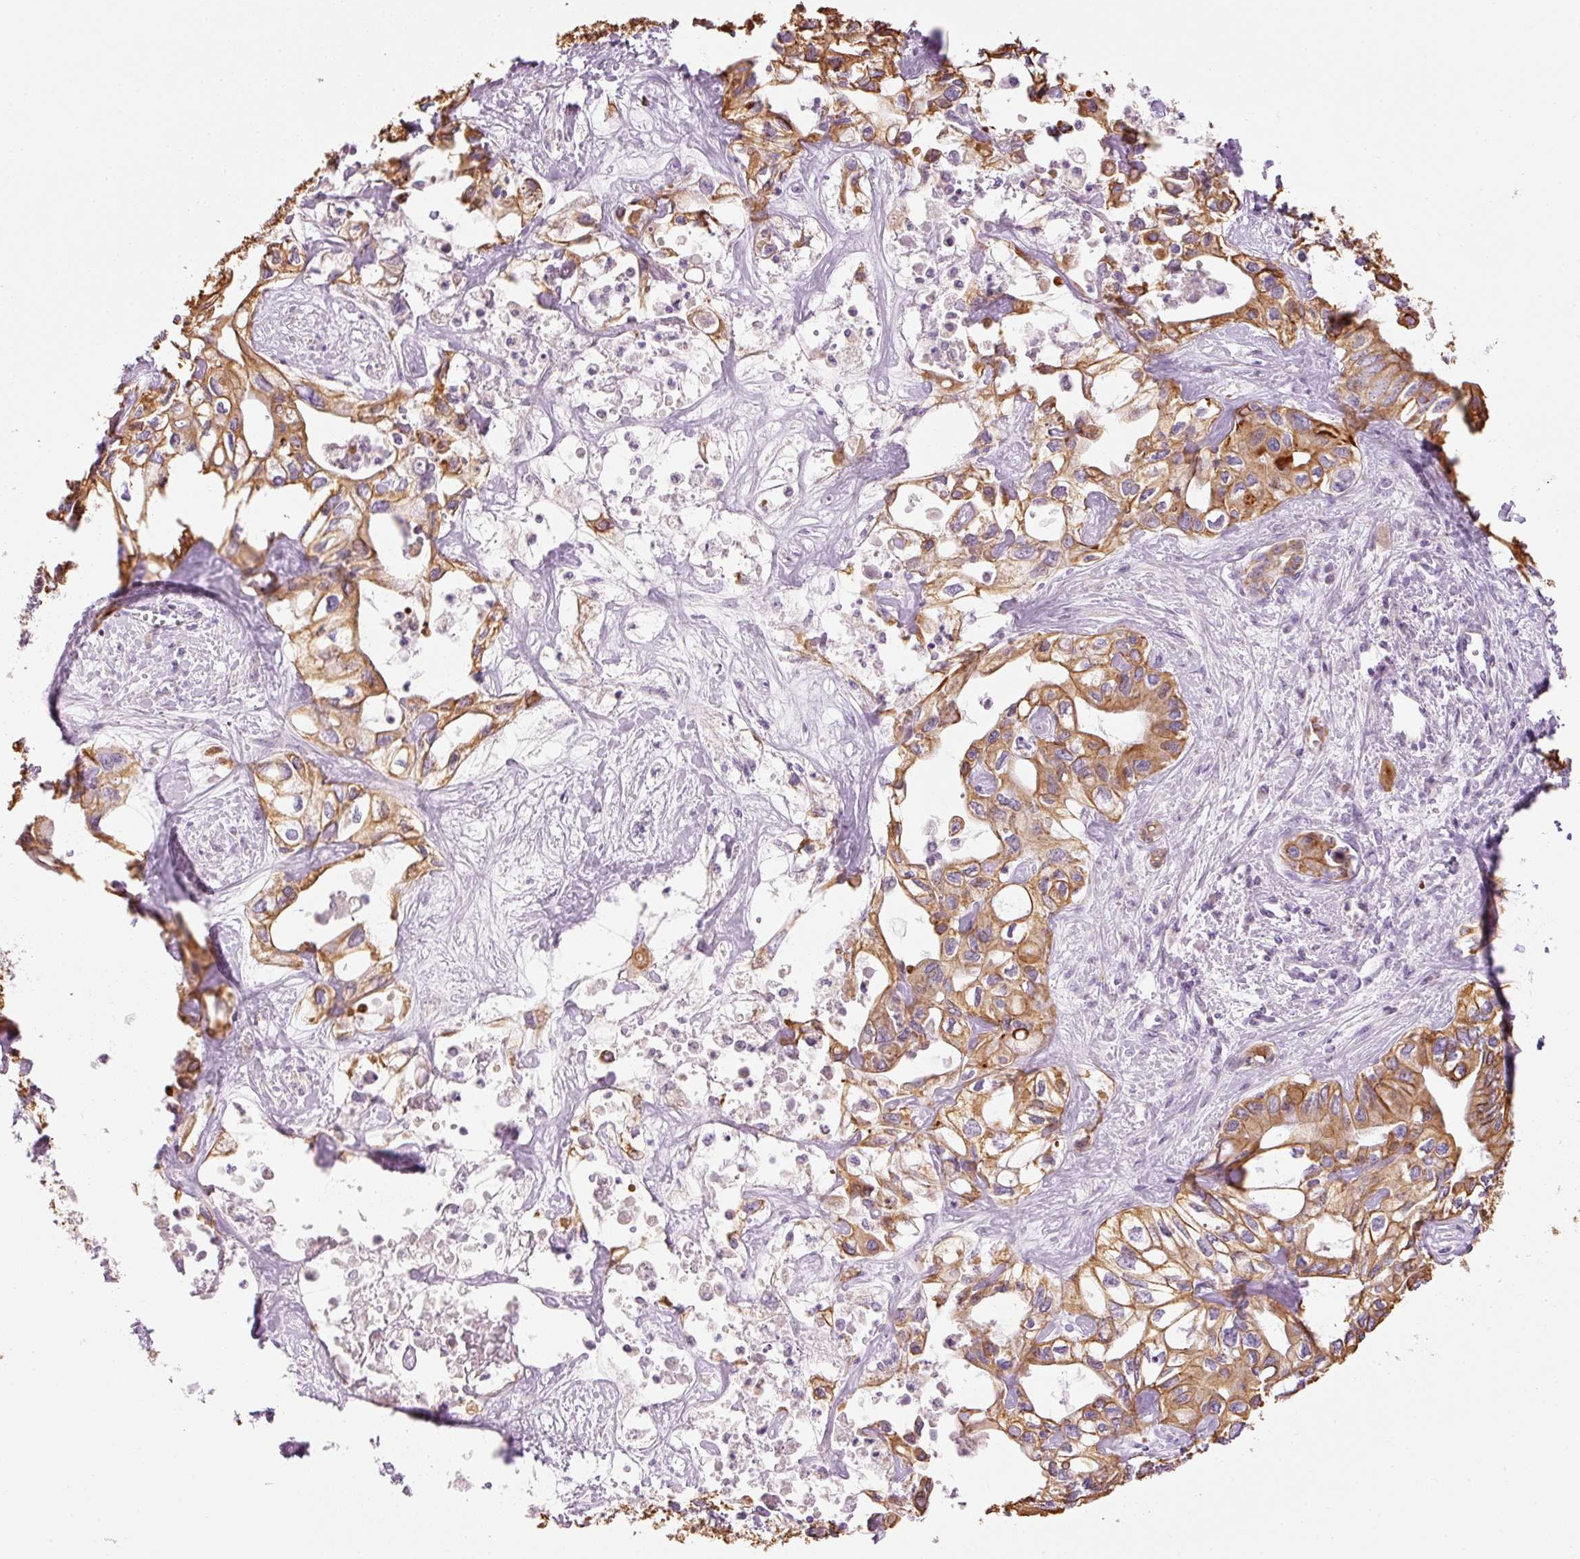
{"staining": {"intensity": "moderate", "quantity": ">75%", "location": "cytoplasmic/membranous"}, "tissue": "liver cancer", "cell_type": "Tumor cells", "image_type": "cancer", "snomed": [{"axis": "morphology", "description": "Cholangiocarcinoma"}, {"axis": "topography", "description": "Liver"}], "caption": "Cholangiocarcinoma (liver) was stained to show a protein in brown. There is medium levels of moderate cytoplasmic/membranous expression in about >75% of tumor cells. Using DAB (brown) and hematoxylin (blue) stains, captured at high magnification using brightfield microscopy.", "gene": "CARD16", "patient": {"sex": "female", "age": 64}}